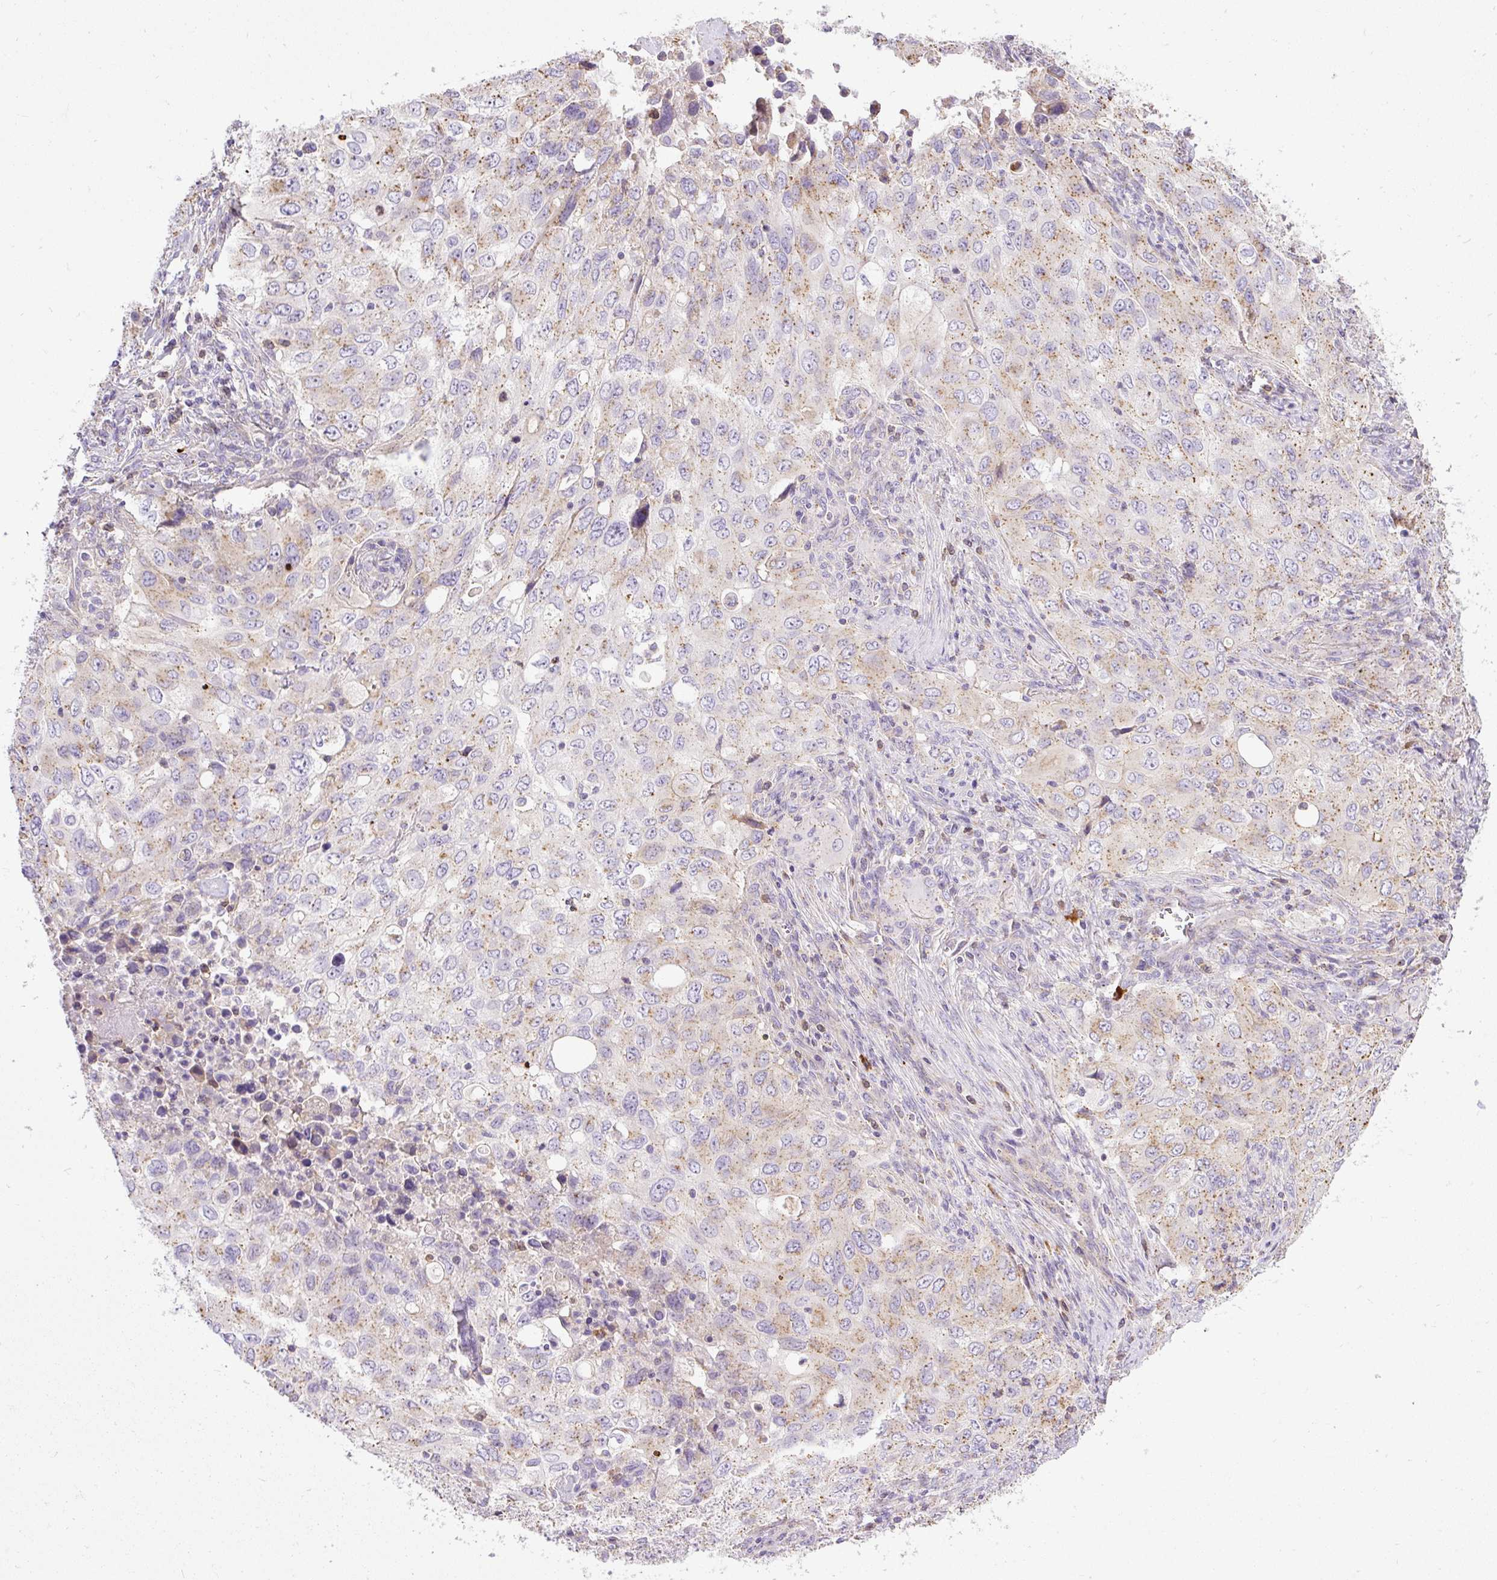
{"staining": {"intensity": "weak", "quantity": "25%-75%", "location": "cytoplasmic/membranous"}, "tissue": "lung cancer", "cell_type": "Tumor cells", "image_type": "cancer", "snomed": [{"axis": "morphology", "description": "Adenocarcinoma, NOS"}, {"axis": "morphology", "description": "Adenocarcinoma, metastatic, NOS"}, {"axis": "topography", "description": "Lymph node"}, {"axis": "topography", "description": "Lung"}], "caption": "Immunohistochemical staining of human lung metastatic adenocarcinoma shows low levels of weak cytoplasmic/membranous protein positivity in approximately 25%-75% of tumor cells.", "gene": "CFAP47", "patient": {"sex": "female", "age": 42}}